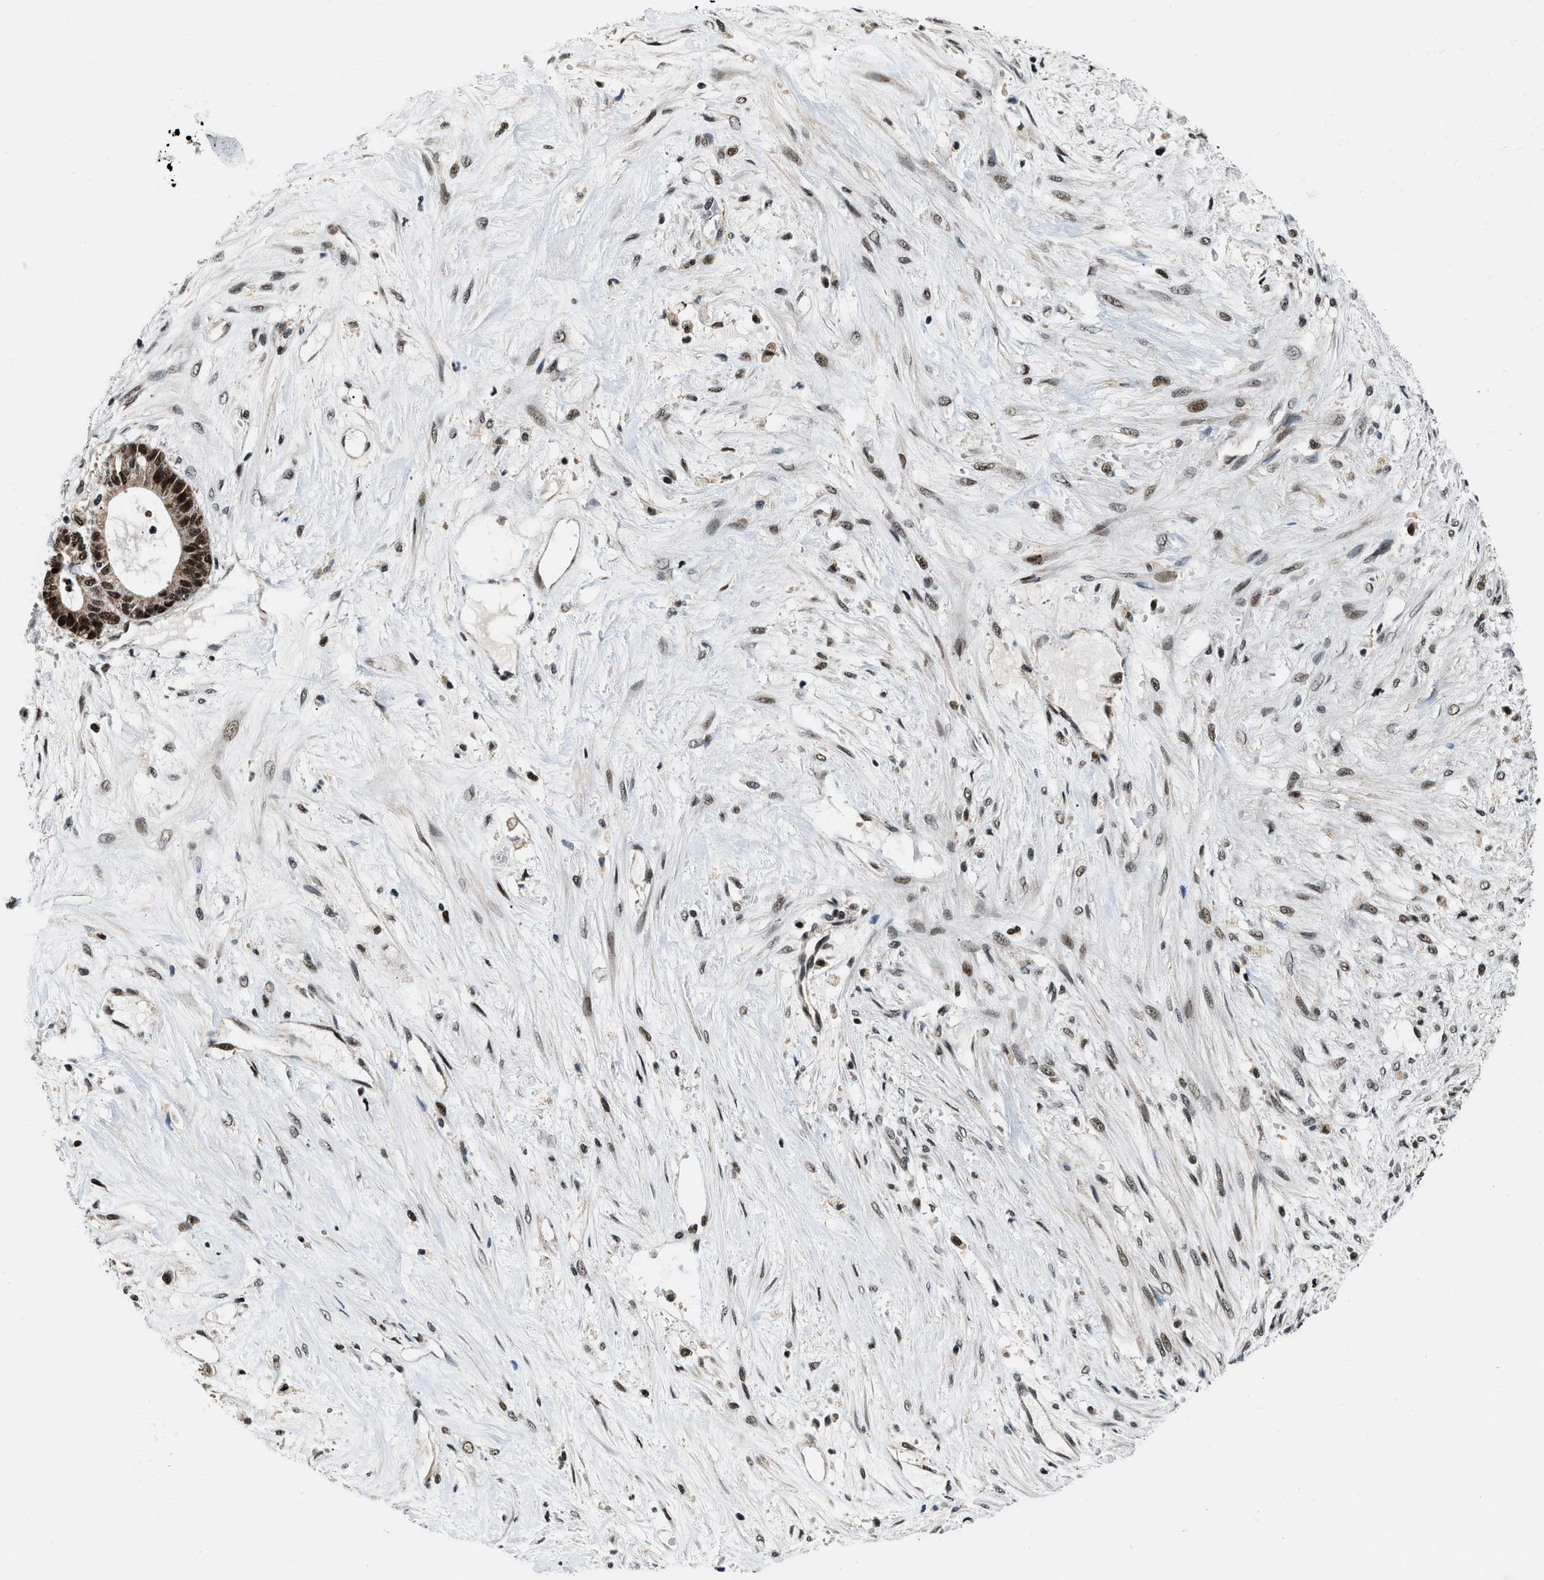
{"staining": {"intensity": "strong", "quantity": ">75%", "location": "nuclear"}, "tissue": "liver cancer", "cell_type": "Tumor cells", "image_type": "cancer", "snomed": [{"axis": "morphology", "description": "Cholangiocarcinoma"}, {"axis": "topography", "description": "Liver"}], "caption": "Protein positivity by IHC shows strong nuclear positivity in about >75% of tumor cells in liver cholangiocarcinoma. The staining is performed using DAB (3,3'-diaminobenzidine) brown chromogen to label protein expression. The nuclei are counter-stained blue using hematoxylin.", "gene": "KDM3B", "patient": {"sex": "female", "age": 73}}